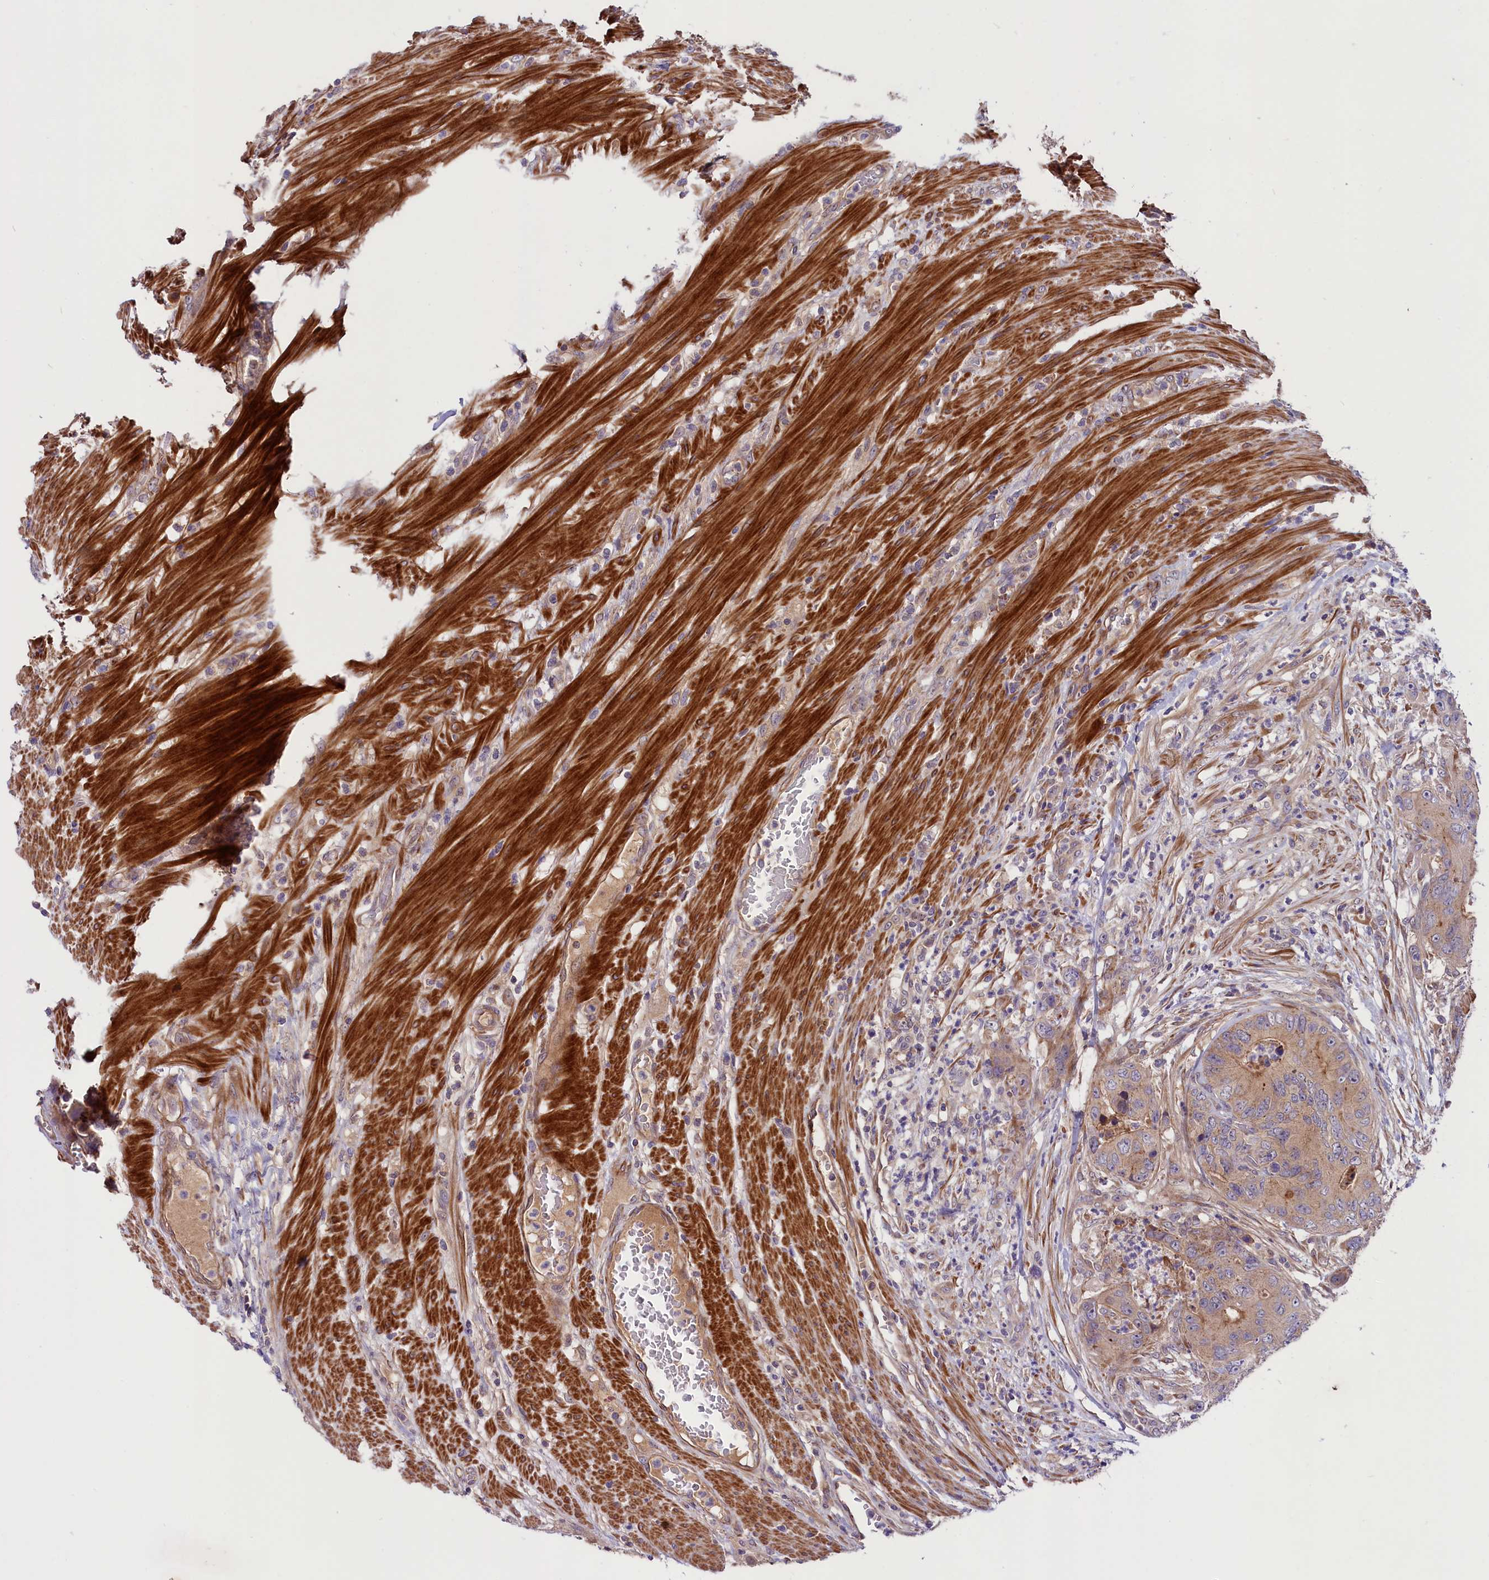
{"staining": {"intensity": "weak", "quantity": "25%-75%", "location": "cytoplasmic/membranous"}, "tissue": "colorectal cancer", "cell_type": "Tumor cells", "image_type": "cancer", "snomed": [{"axis": "morphology", "description": "Adenocarcinoma, NOS"}, {"axis": "topography", "description": "Colon"}], "caption": "Weak cytoplasmic/membranous positivity for a protein is appreciated in about 25%-75% of tumor cells of colorectal cancer using immunohistochemistry (IHC).", "gene": "COG8", "patient": {"sex": "male", "age": 84}}